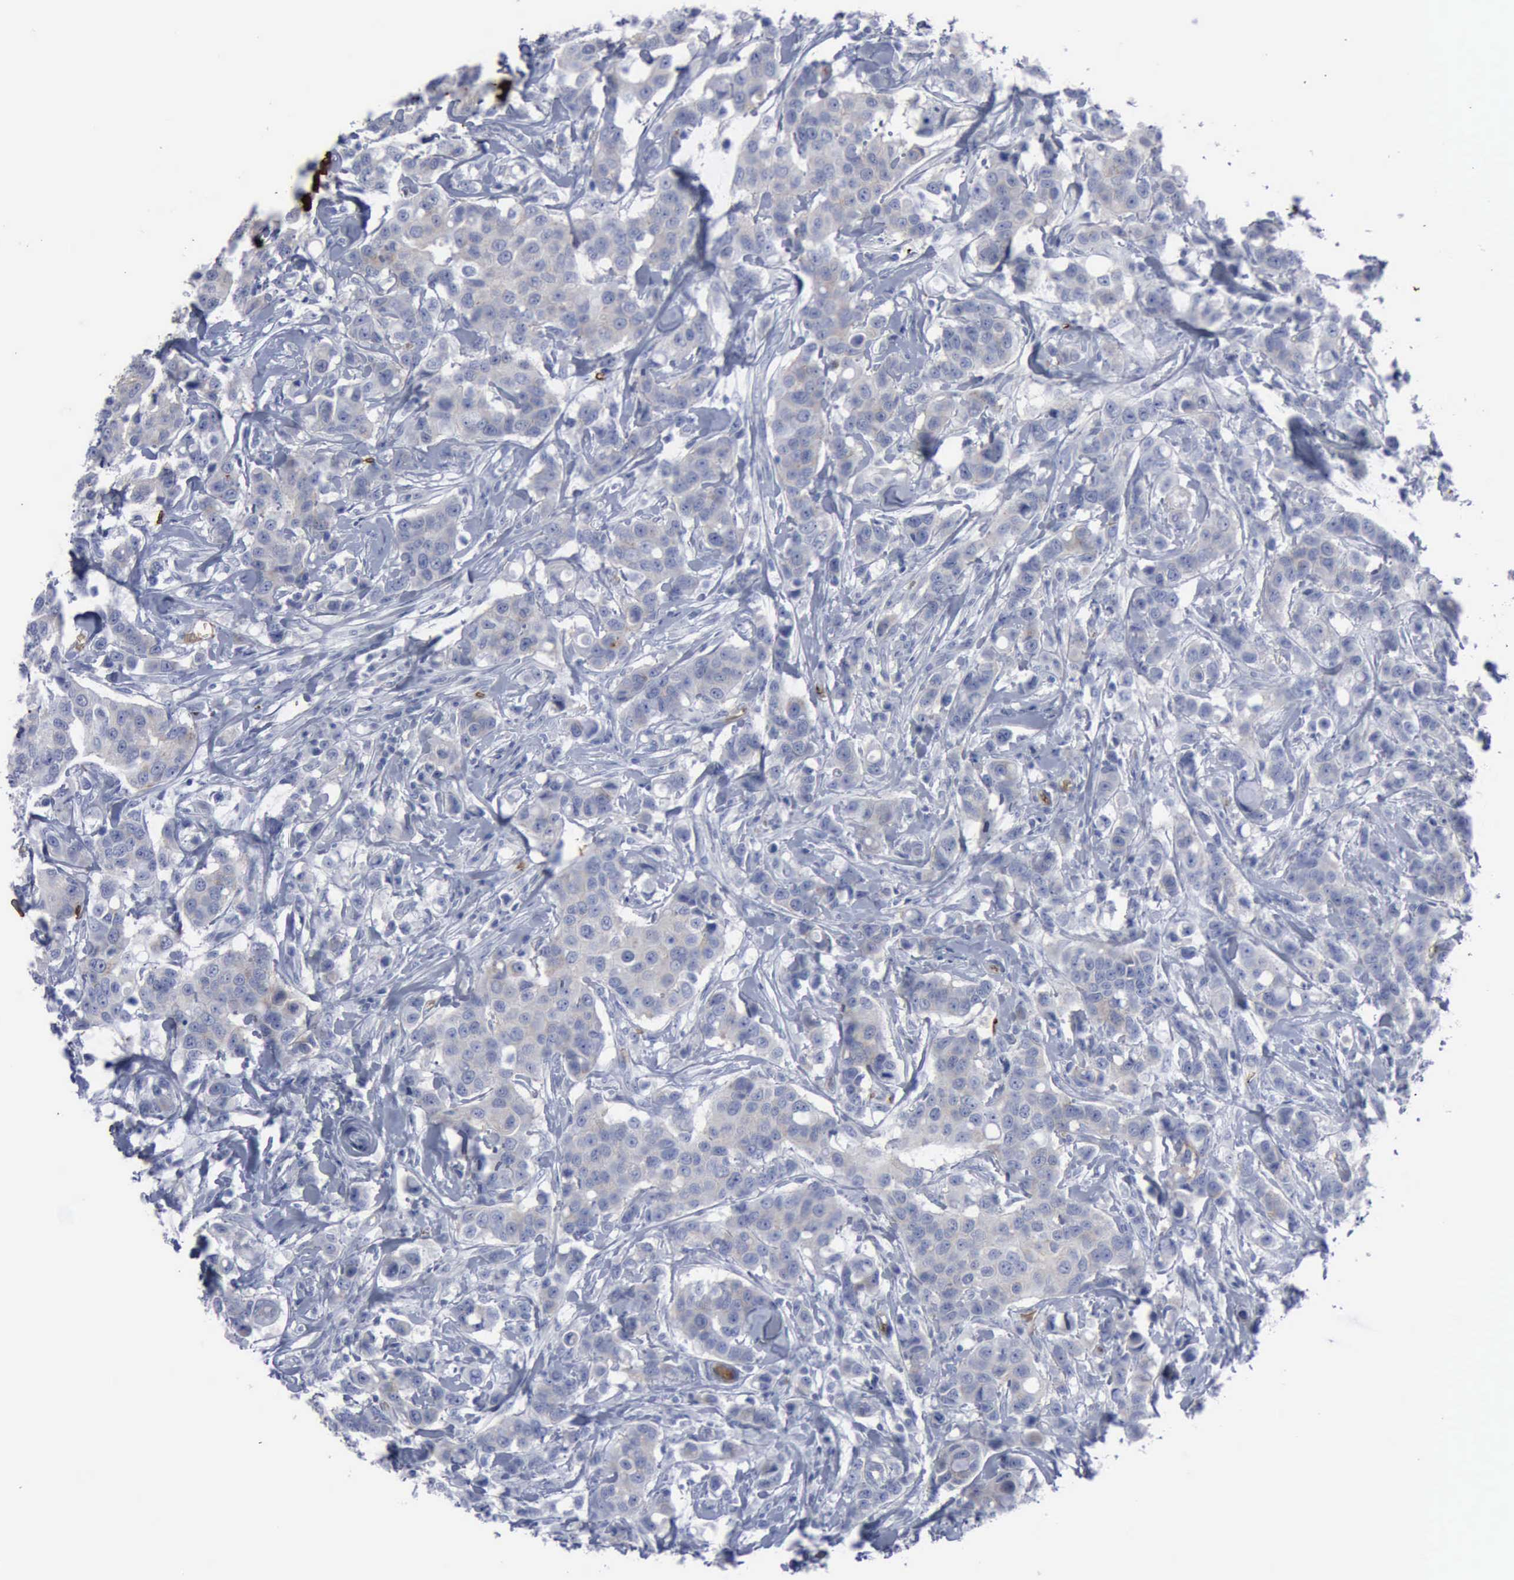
{"staining": {"intensity": "weak", "quantity": "25%-75%", "location": "cytoplasmic/membranous"}, "tissue": "breast cancer", "cell_type": "Tumor cells", "image_type": "cancer", "snomed": [{"axis": "morphology", "description": "Duct carcinoma"}, {"axis": "topography", "description": "Breast"}], "caption": "The image exhibits immunohistochemical staining of breast intraductal carcinoma. There is weak cytoplasmic/membranous expression is seen in approximately 25%-75% of tumor cells.", "gene": "TGFB1", "patient": {"sex": "female", "age": 27}}